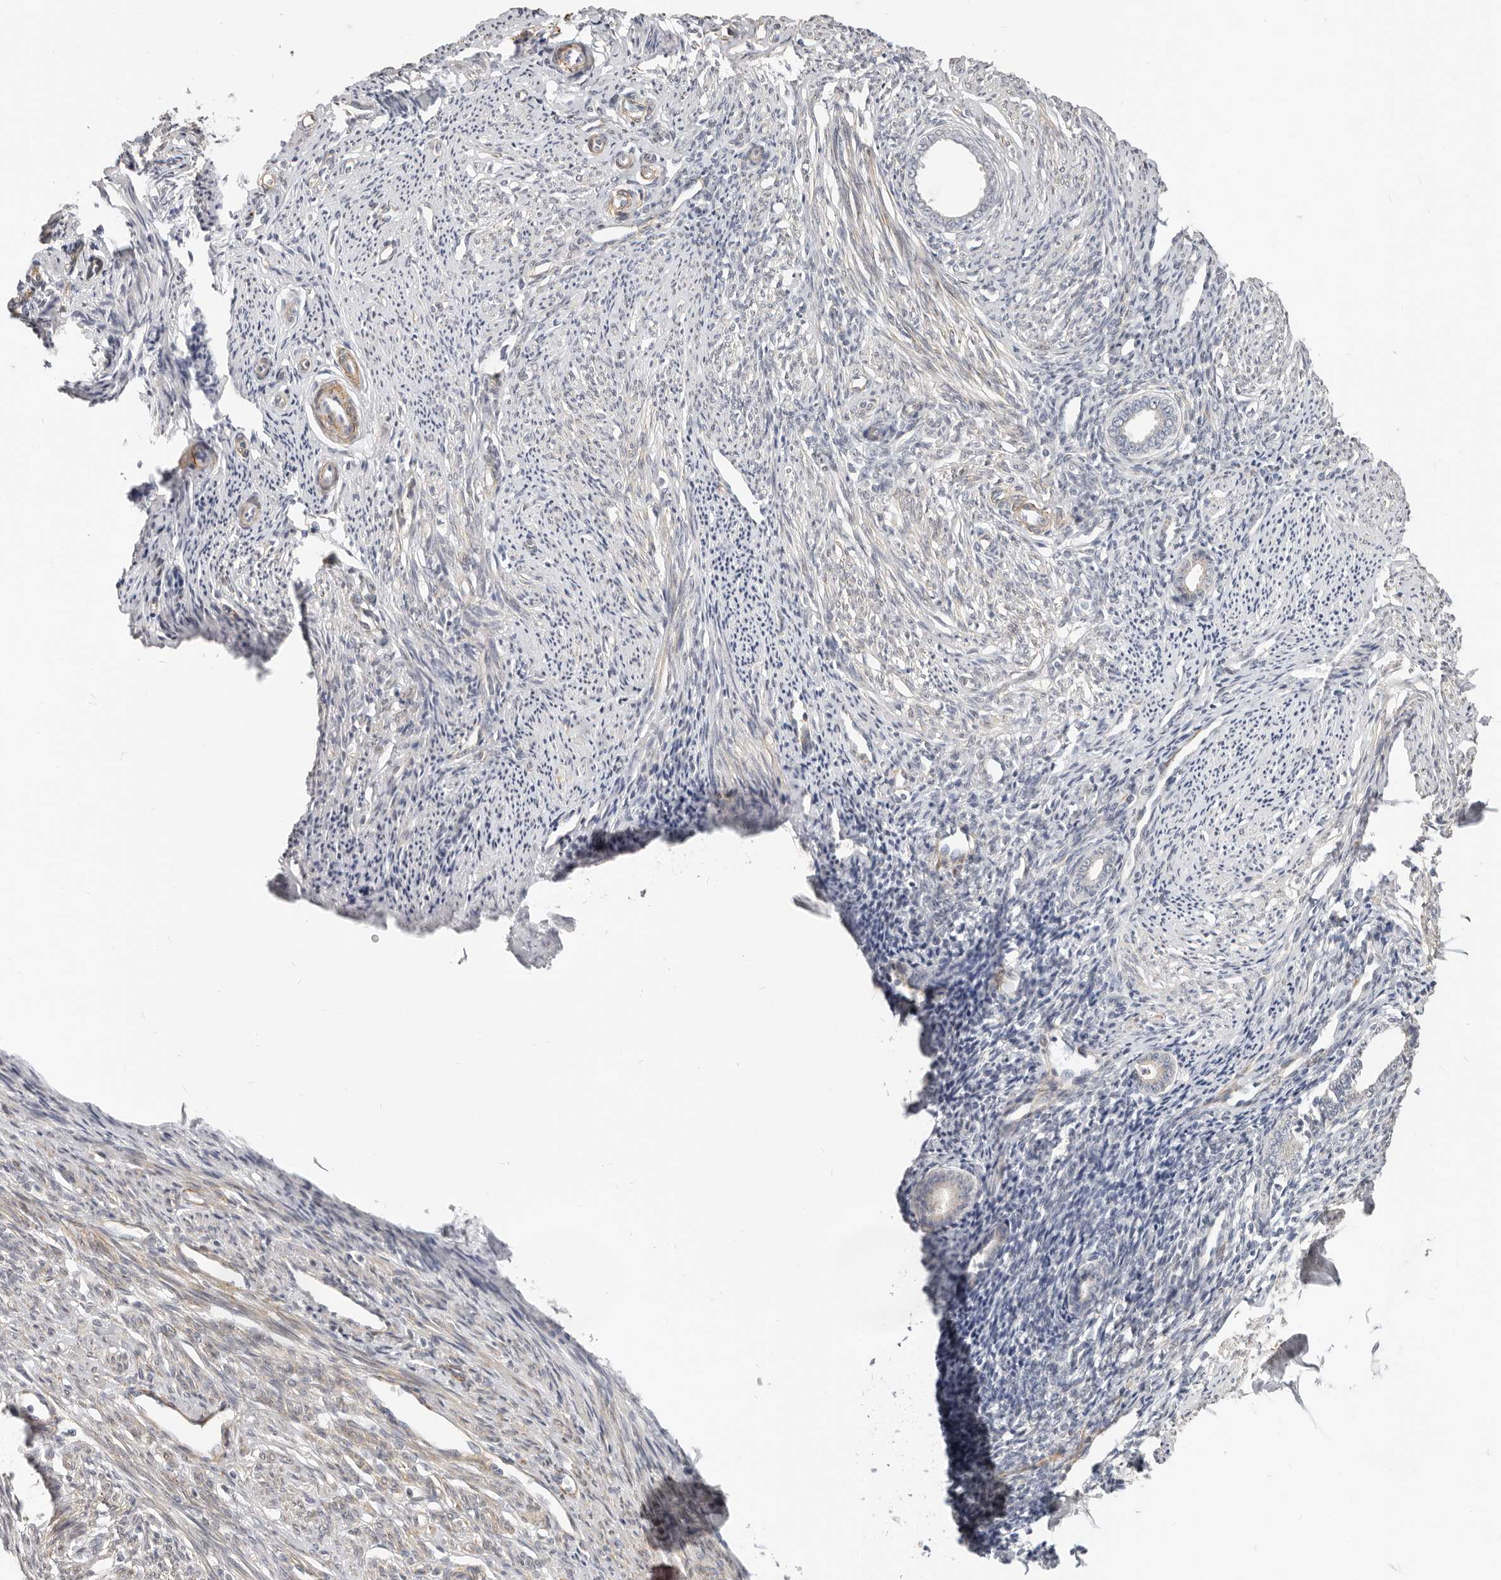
{"staining": {"intensity": "moderate", "quantity": "25%-75%", "location": "cytoplasmic/membranous"}, "tissue": "endometrium", "cell_type": "Cells in endometrial stroma", "image_type": "normal", "snomed": [{"axis": "morphology", "description": "Normal tissue, NOS"}, {"axis": "topography", "description": "Endometrium"}], "caption": "Moderate cytoplasmic/membranous expression for a protein is identified in about 25%-75% of cells in endometrial stroma of unremarkable endometrium using immunohistochemistry (IHC).", "gene": "RABAC1", "patient": {"sex": "female", "age": 56}}